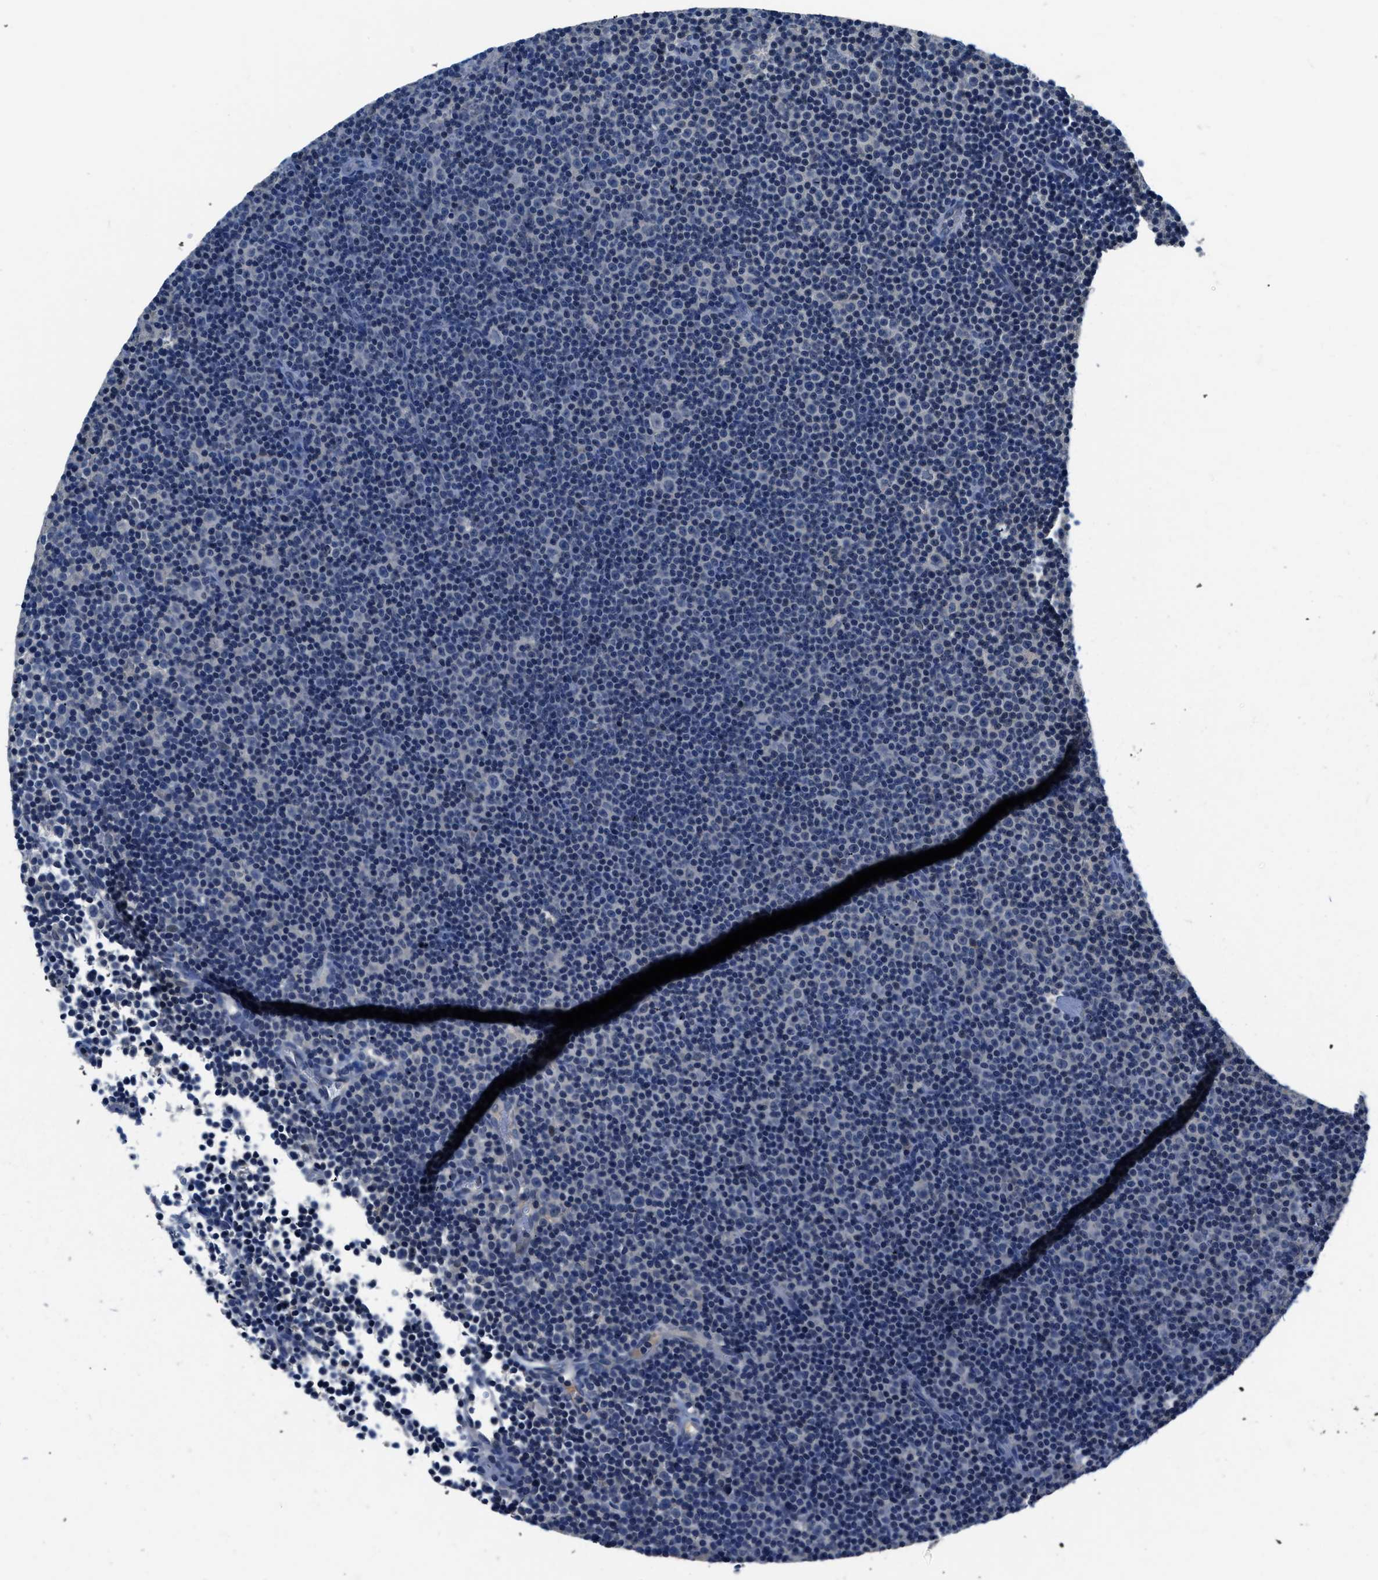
{"staining": {"intensity": "negative", "quantity": "none", "location": "none"}, "tissue": "lymphoma", "cell_type": "Tumor cells", "image_type": "cancer", "snomed": [{"axis": "morphology", "description": "Malignant lymphoma, non-Hodgkin's type, Low grade"}, {"axis": "topography", "description": "Lymph node"}], "caption": "The micrograph reveals no significant positivity in tumor cells of malignant lymphoma, non-Hodgkin's type (low-grade).", "gene": "LANCL2", "patient": {"sex": "female", "age": 67}}